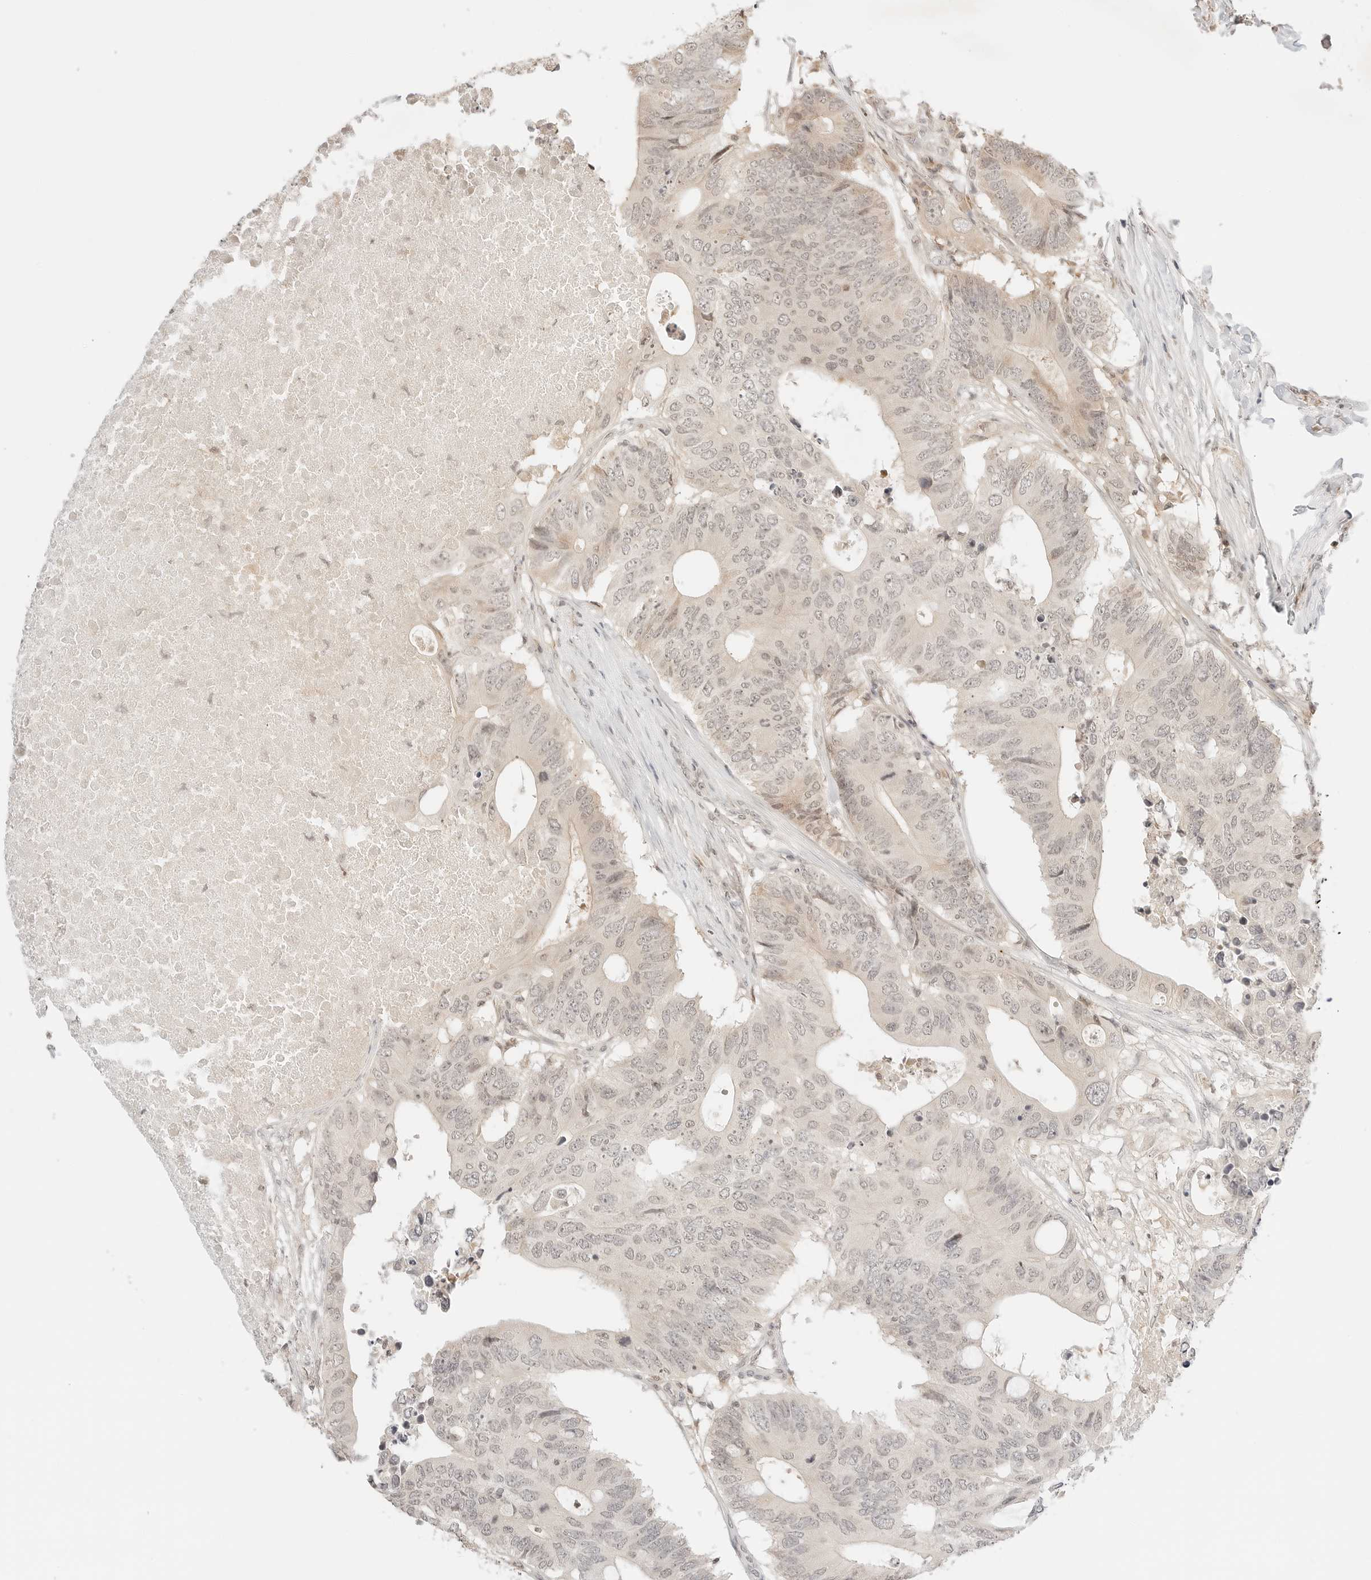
{"staining": {"intensity": "weak", "quantity": "25%-75%", "location": "cytoplasmic/membranous,nuclear"}, "tissue": "colorectal cancer", "cell_type": "Tumor cells", "image_type": "cancer", "snomed": [{"axis": "morphology", "description": "Adenocarcinoma, NOS"}, {"axis": "topography", "description": "Colon"}], "caption": "Immunohistochemistry (IHC) of colorectal cancer (adenocarcinoma) demonstrates low levels of weak cytoplasmic/membranous and nuclear expression in about 25%-75% of tumor cells.", "gene": "RPS6KL1", "patient": {"sex": "male", "age": 71}}